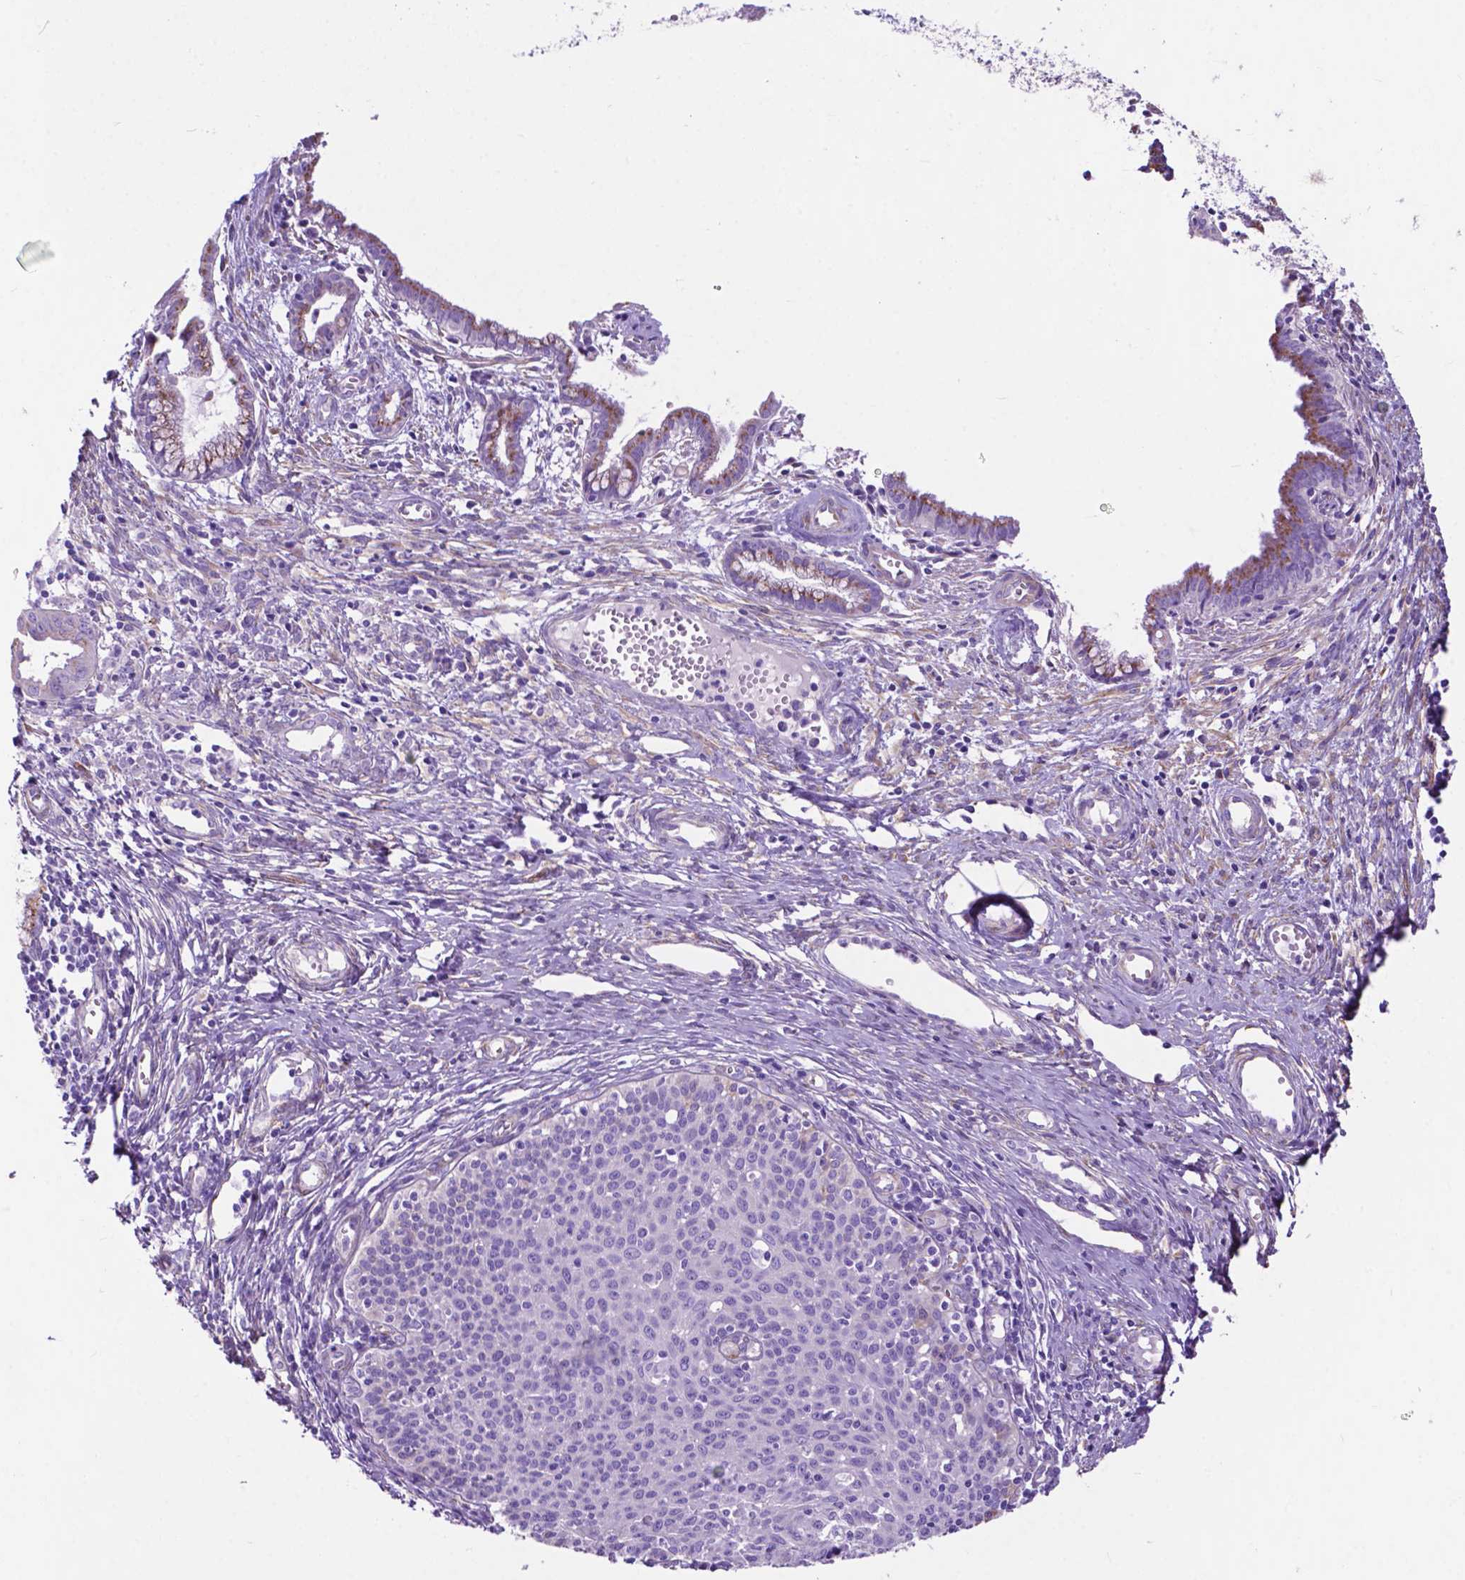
{"staining": {"intensity": "weak", "quantity": ">75%", "location": "cytoplasmic/membranous"}, "tissue": "cervical cancer", "cell_type": "Tumor cells", "image_type": "cancer", "snomed": [{"axis": "morphology", "description": "Squamous cell carcinoma, NOS"}, {"axis": "topography", "description": "Cervix"}], "caption": "Protein analysis of cervical cancer (squamous cell carcinoma) tissue shows weak cytoplasmic/membranous expression in approximately >75% of tumor cells. The staining is performed using DAB (3,3'-diaminobenzidine) brown chromogen to label protein expression. The nuclei are counter-stained blue using hematoxylin.", "gene": "PCDHA12", "patient": {"sex": "female", "age": 38}}